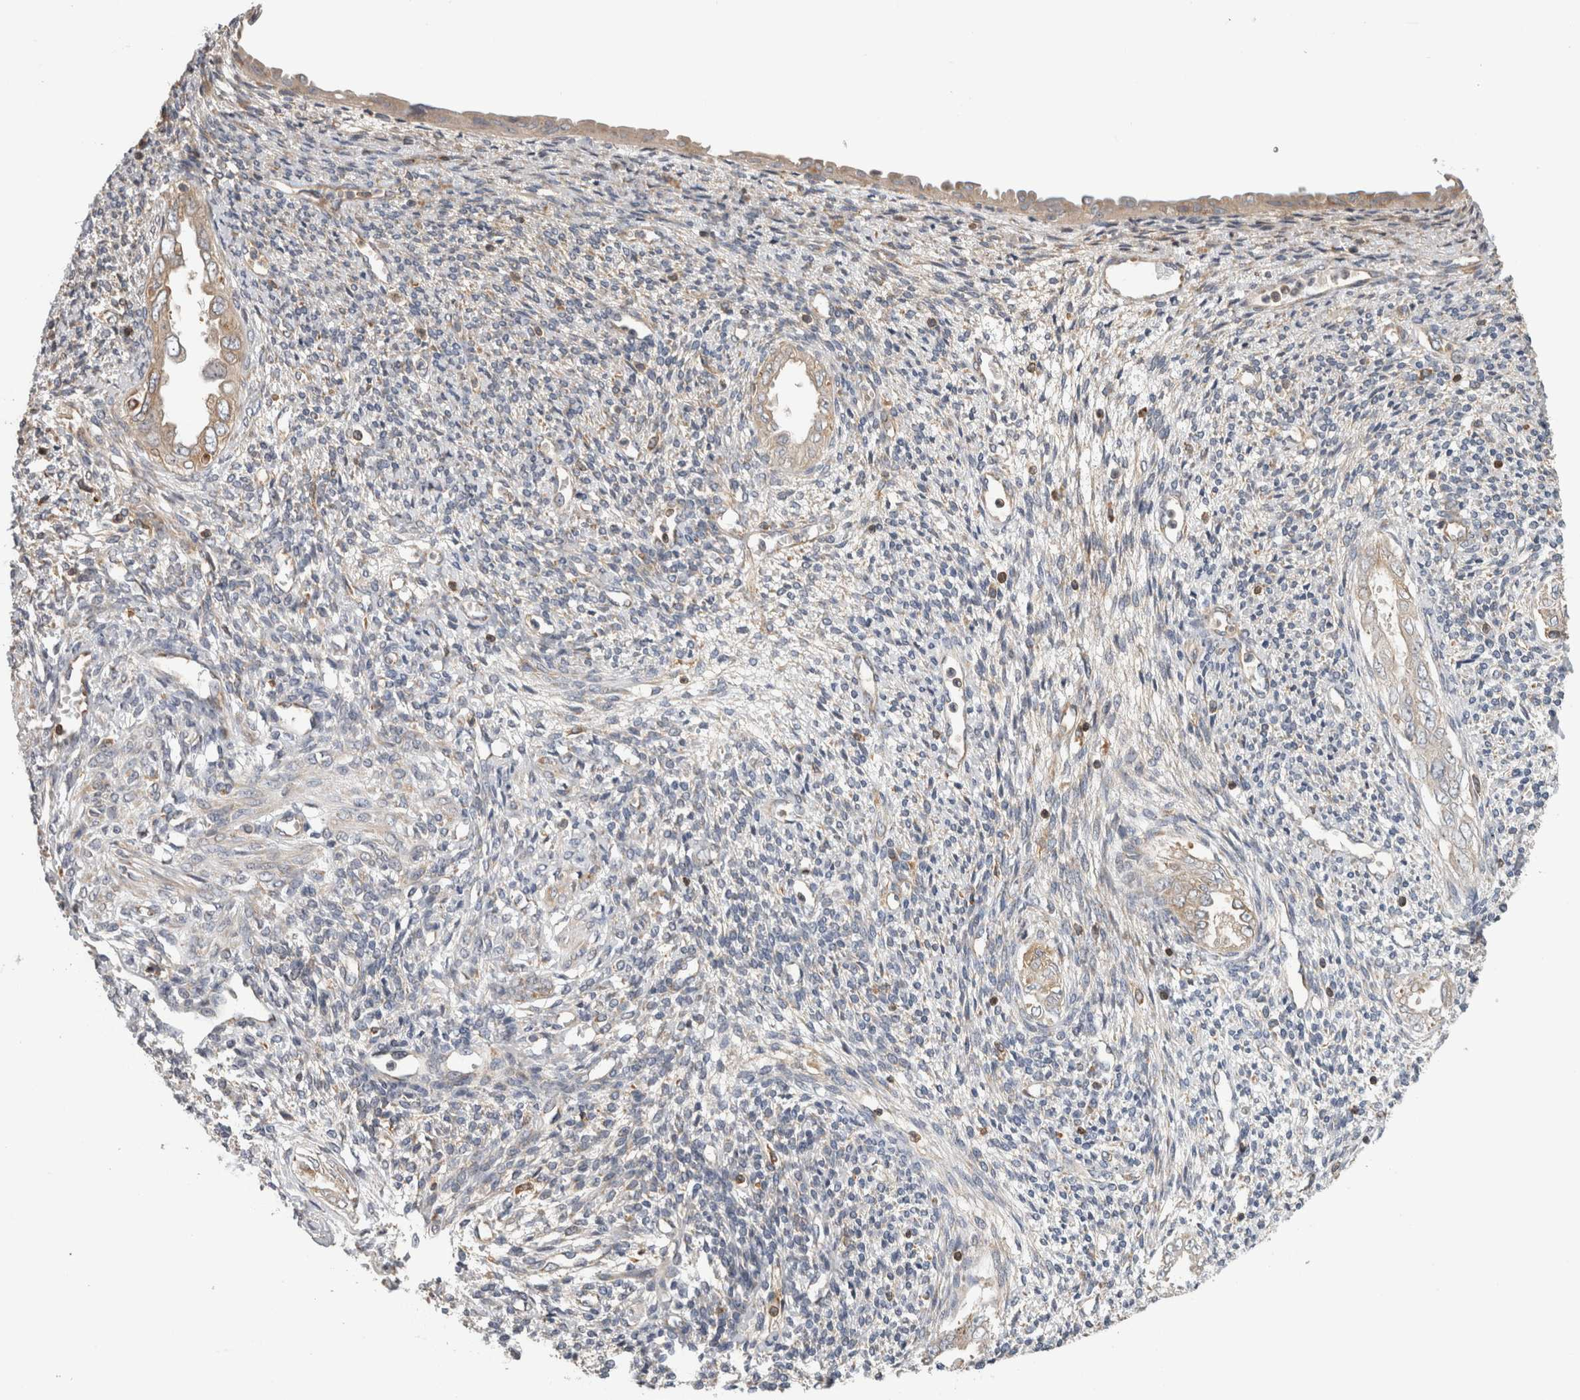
{"staining": {"intensity": "negative", "quantity": "none", "location": "none"}, "tissue": "endometrium", "cell_type": "Cells in endometrial stroma", "image_type": "normal", "snomed": [{"axis": "morphology", "description": "Normal tissue, NOS"}, {"axis": "topography", "description": "Endometrium"}], "caption": "An immunohistochemistry micrograph of benign endometrium is shown. There is no staining in cells in endometrial stroma of endometrium.", "gene": "GRIK2", "patient": {"sex": "female", "age": 66}}